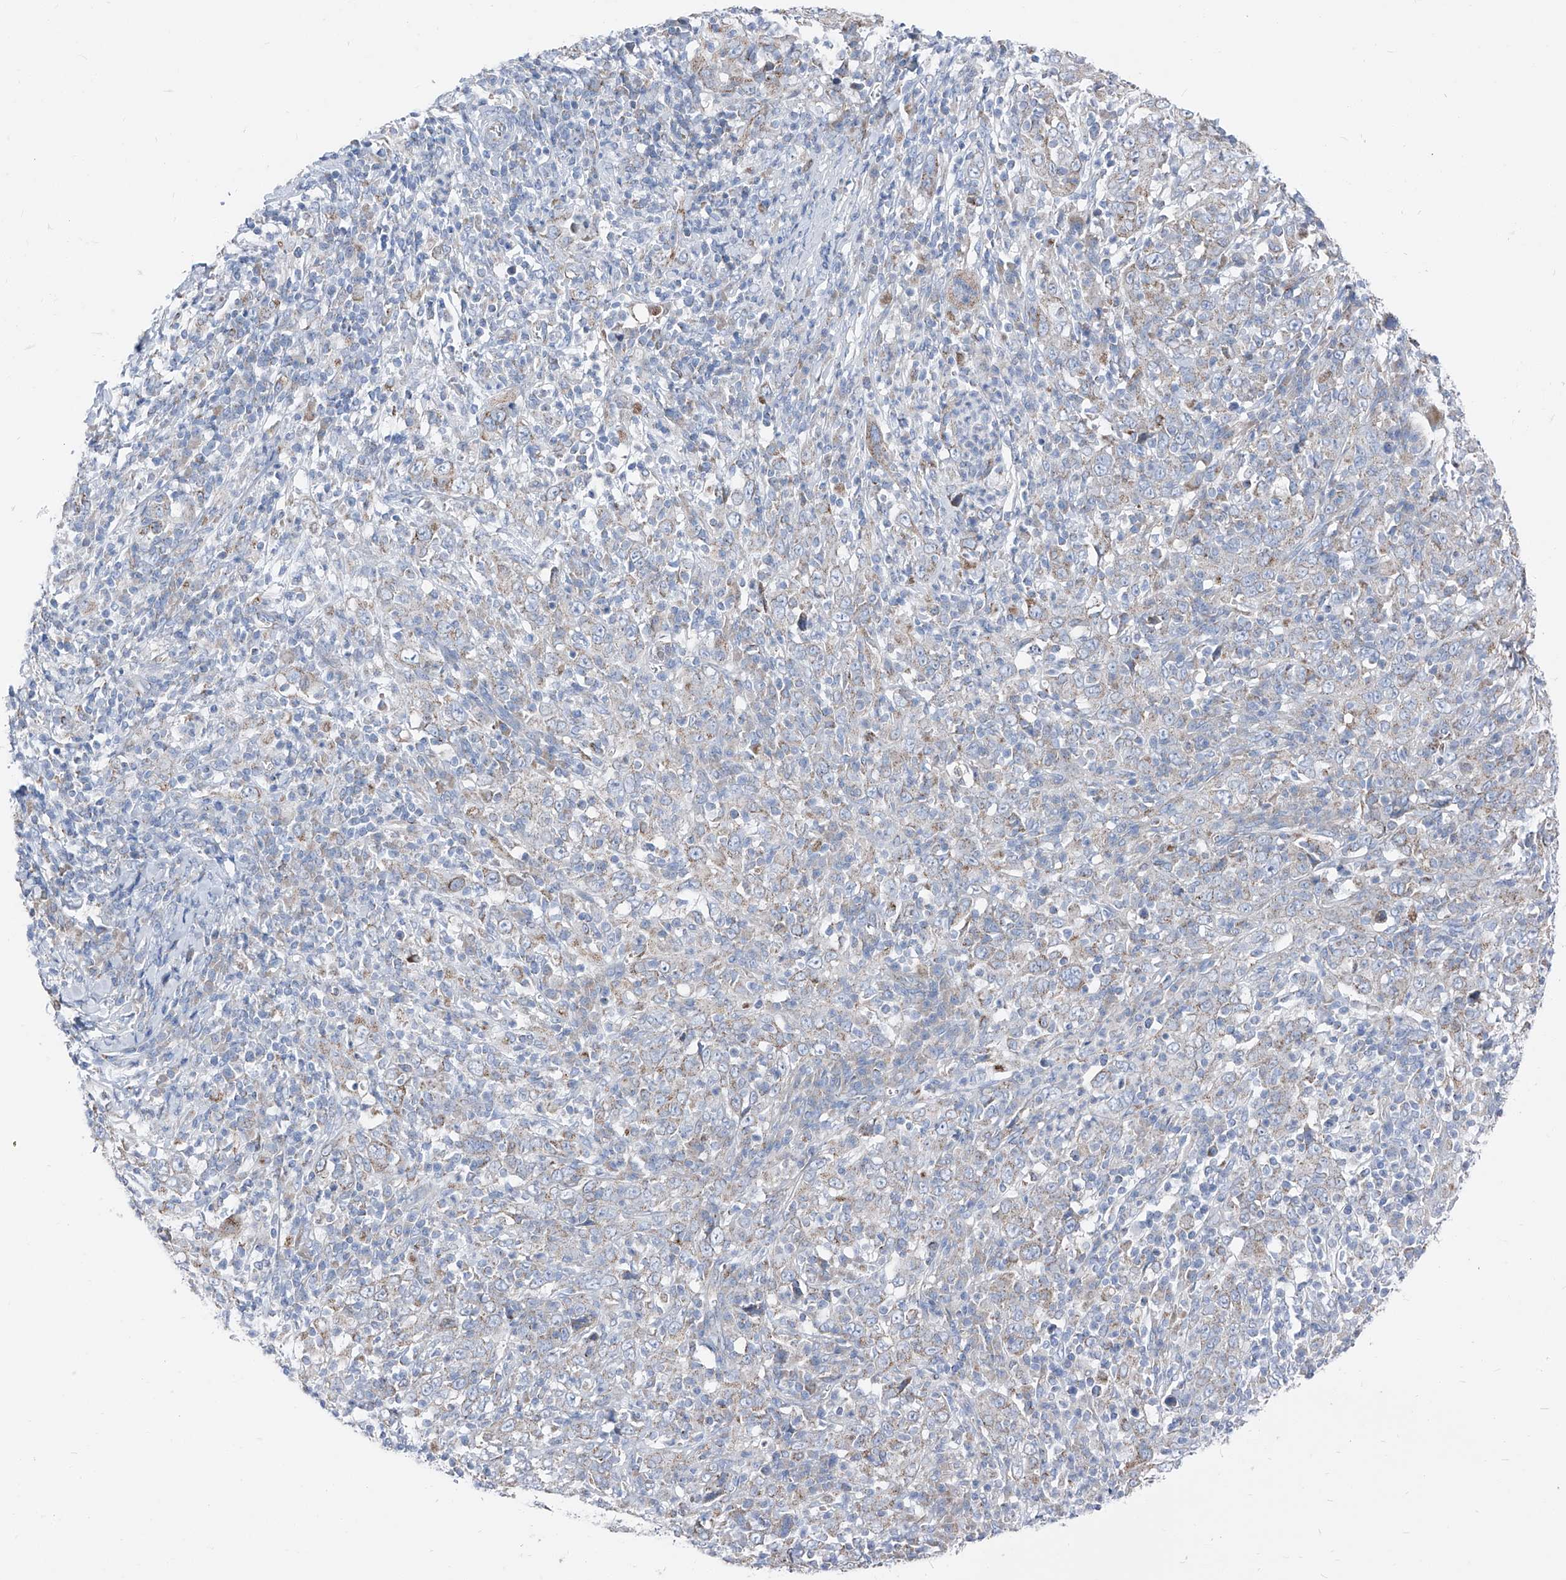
{"staining": {"intensity": "negative", "quantity": "none", "location": "none"}, "tissue": "cervical cancer", "cell_type": "Tumor cells", "image_type": "cancer", "snomed": [{"axis": "morphology", "description": "Squamous cell carcinoma, NOS"}, {"axis": "topography", "description": "Cervix"}], "caption": "Immunohistochemistry (IHC) photomicrograph of neoplastic tissue: squamous cell carcinoma (cervical) stained with DAB (3,3'-diaminobenzidine) exhibits no significant protein expression in tumor cells.", "gene": "AGPS", "patient": {"sex": "female", "age": 46}}